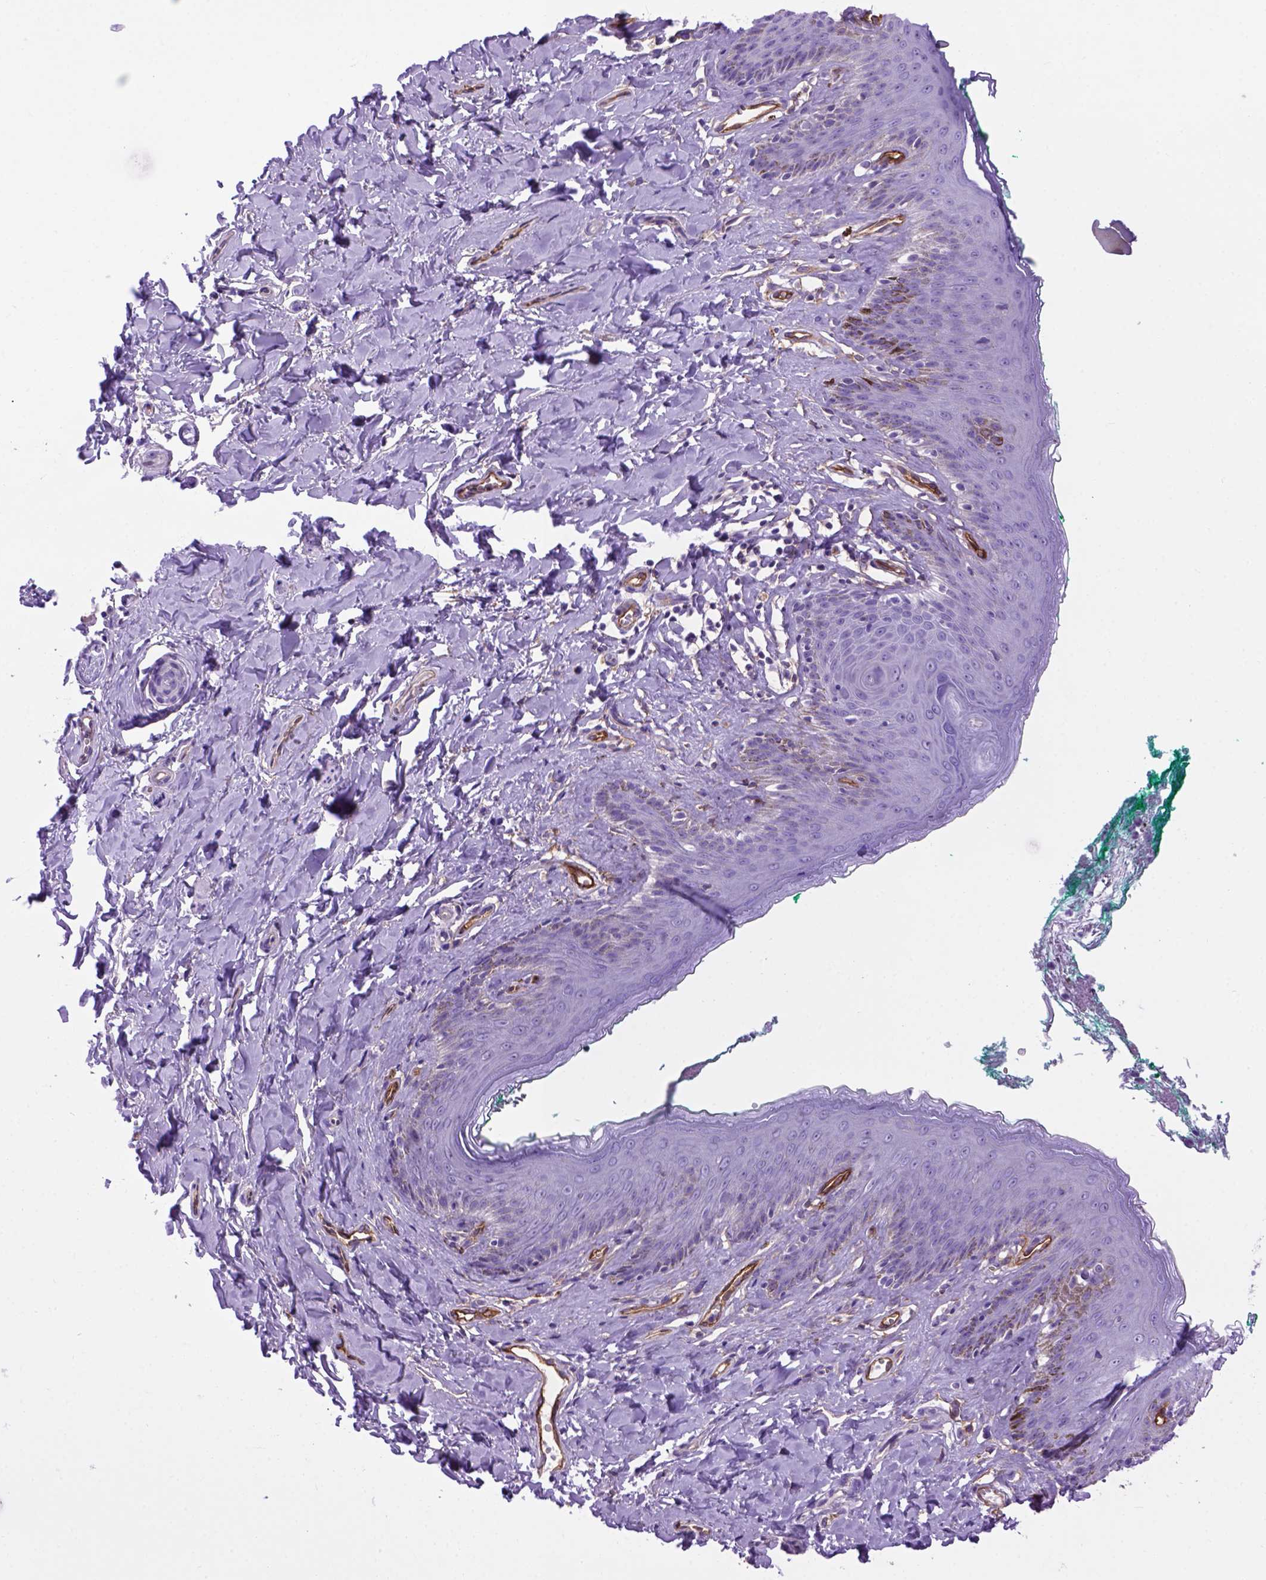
{"staining": {"intensity": "negative", "quantity": "none", "location": "none"}, "tissue": "skin", "cell_type": "Epidermal cells", "image_type": "normal", "snomed": [{"axis": "morphology", "description": "Normal tissue, NOS"}, {"axis": "topography", "description": "Vulva"}], "caption": "Immunohistochemistry image of benign skin: human skin stained with DAB (3,3'-diaminobenzidine) shows no significant protein positivity in epidermal cells.", "gene": "ENG", "patient": {"sex": "female", "age": 66}}